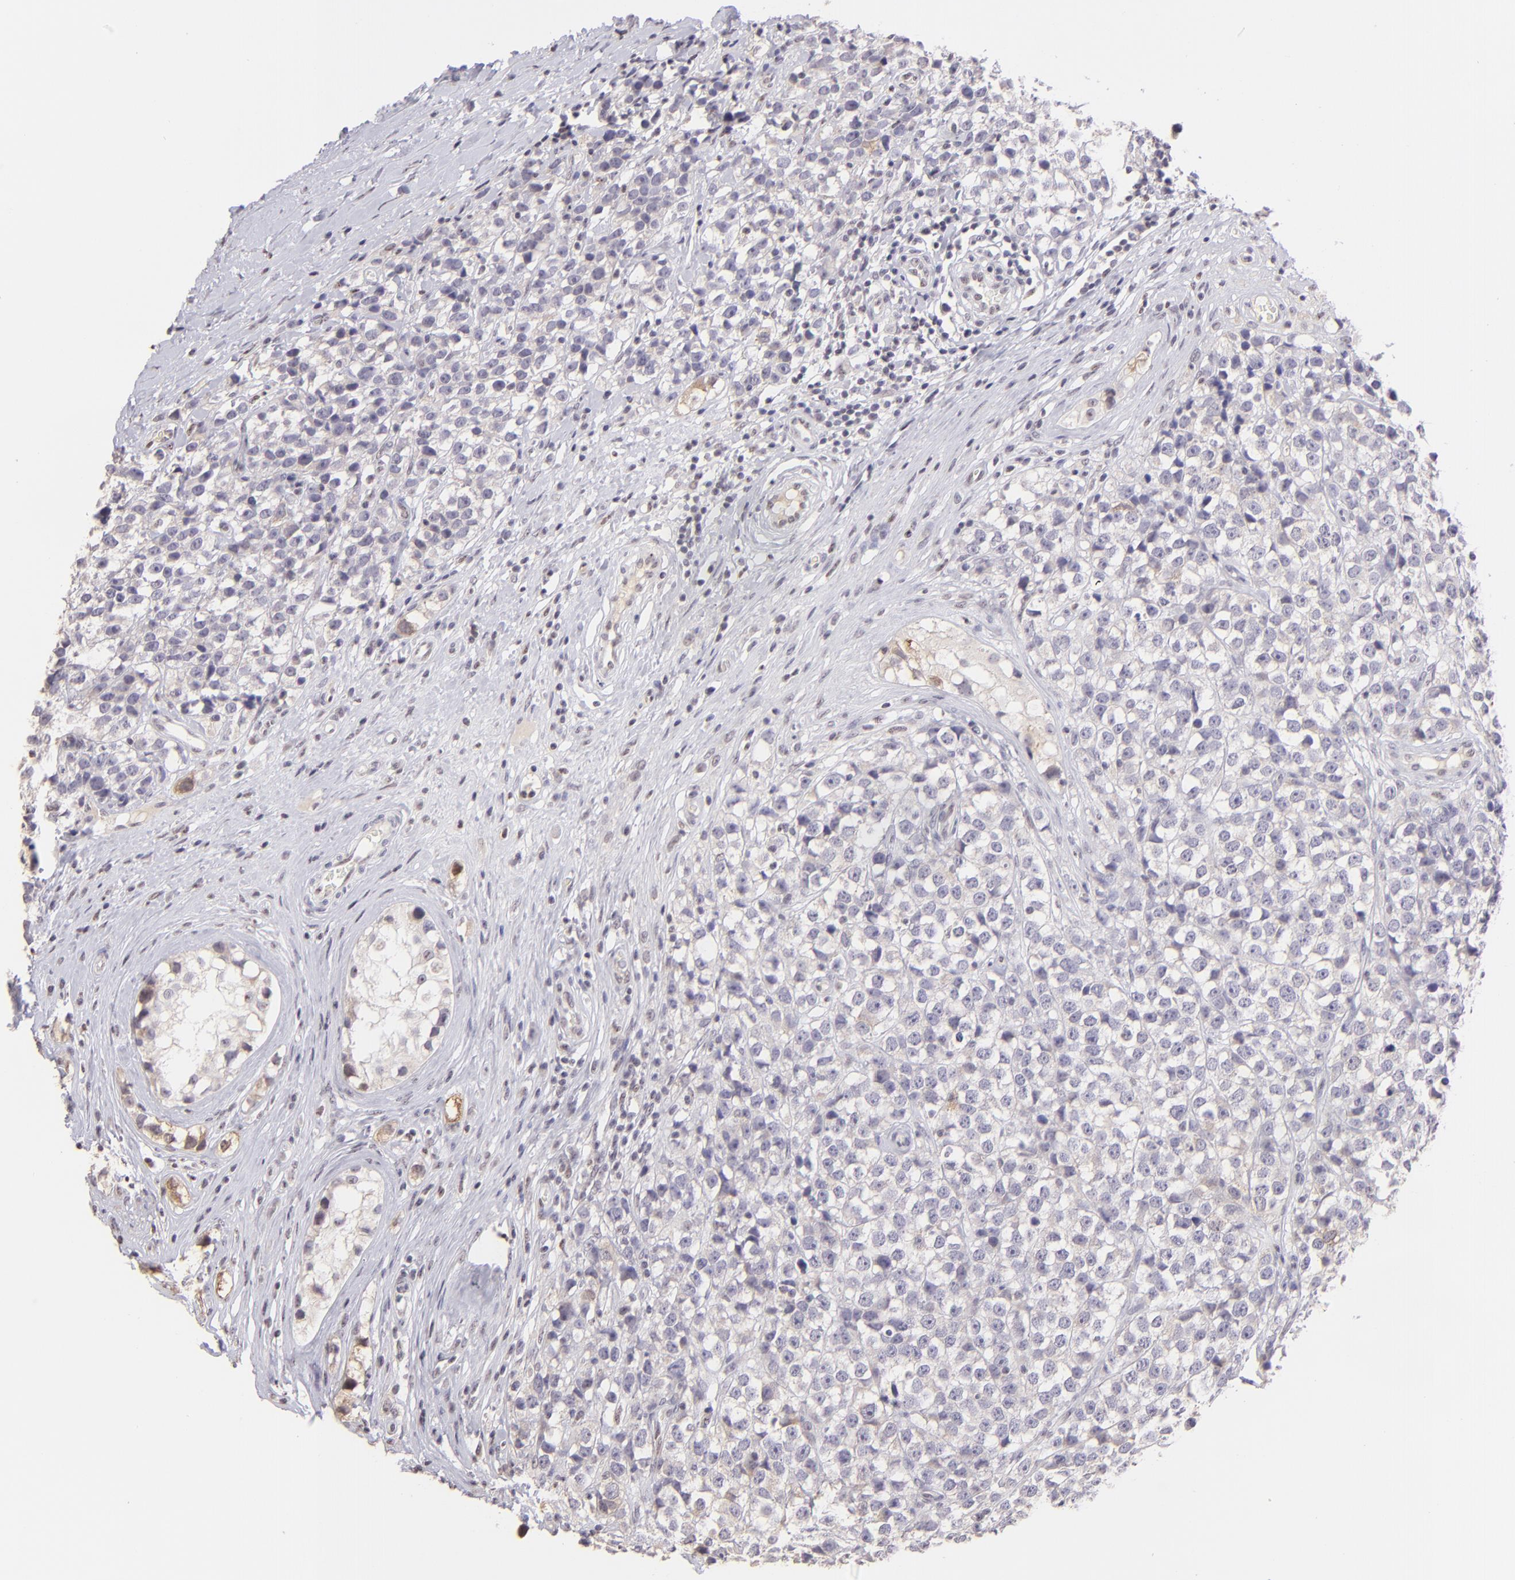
{"staining": {"intensity": "negative", "quantity": "none", "location": "none"}, "tissue": "testis cancer", "cell_type": "Tumor cells", "image_type": "cancer", "snomed": [{"axis": "morphology", "description": "Seminoma, NOS"}, {"axis": "topography", "description": "Testis"}], "caption": "IHC micrograph of testis seminoma stained for a protein (brown), which reveals no expression in tumor cells.", "gene": "MAGEA1", "patient": {"sex": "male", "age": 25}}